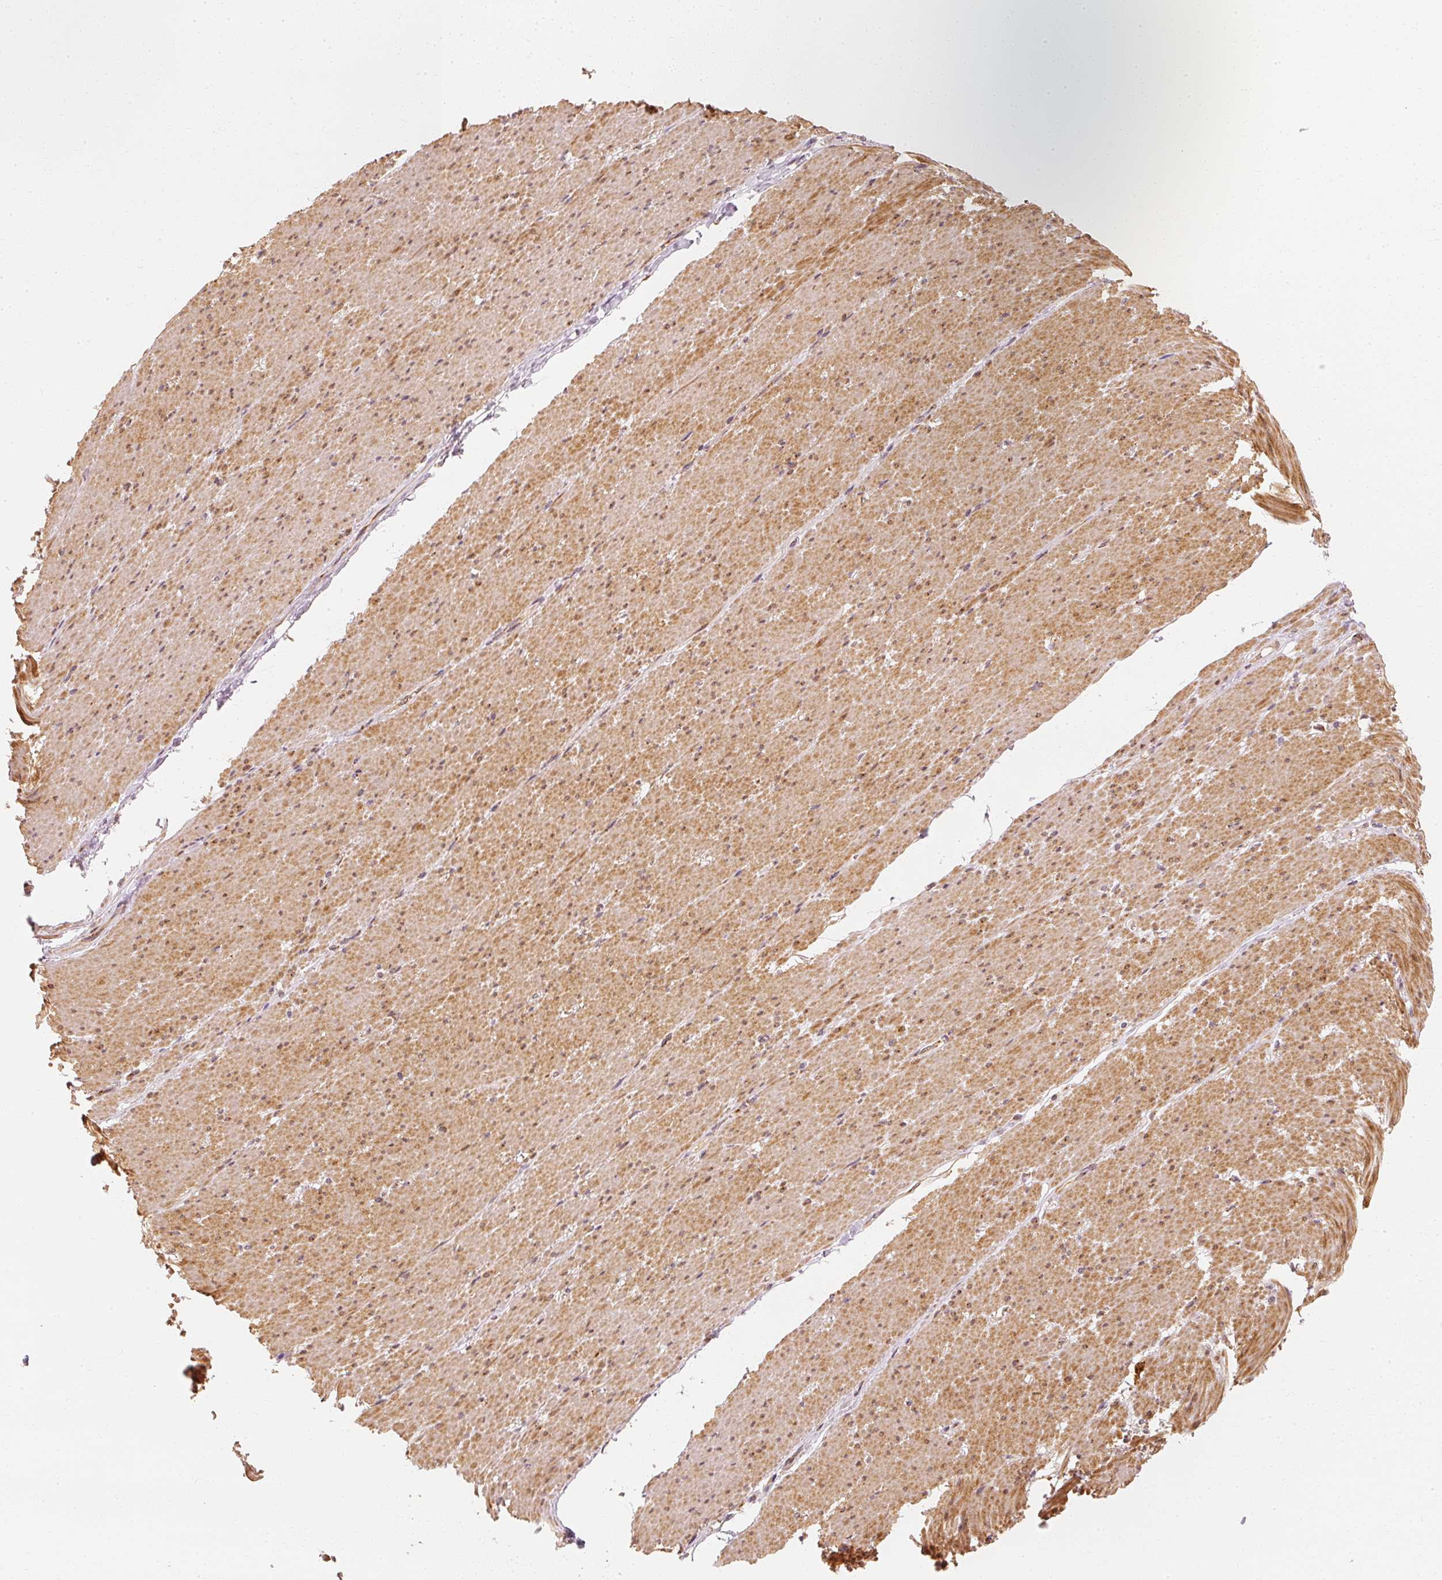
{"staining": {"intensity": "strong", "quantity": ">75%", "location": "cytoplasmic/membranous"}, "tissue": "smooth muscle", "cell_type": "Smooth muscle cells", "image_type": "normal", "snomed": [{"axis": "morphology", "description": "Normal tissue, NOS"}, {"axis": "topography", "description": "Smooth muscle"}, {"axis": "topography", "description": "Rectum"}], "caption": "Smooth muscle was stained to show a protein in brown. There is high levels of strong cytoplasmic/membranous expression in approximately >75% of smooth muscle cells. (brown staining indicates protein expression, while blue staining denotes nuclei).", "gene": "EEF1A1", "patient": {"sex": "male", "age": 53}}